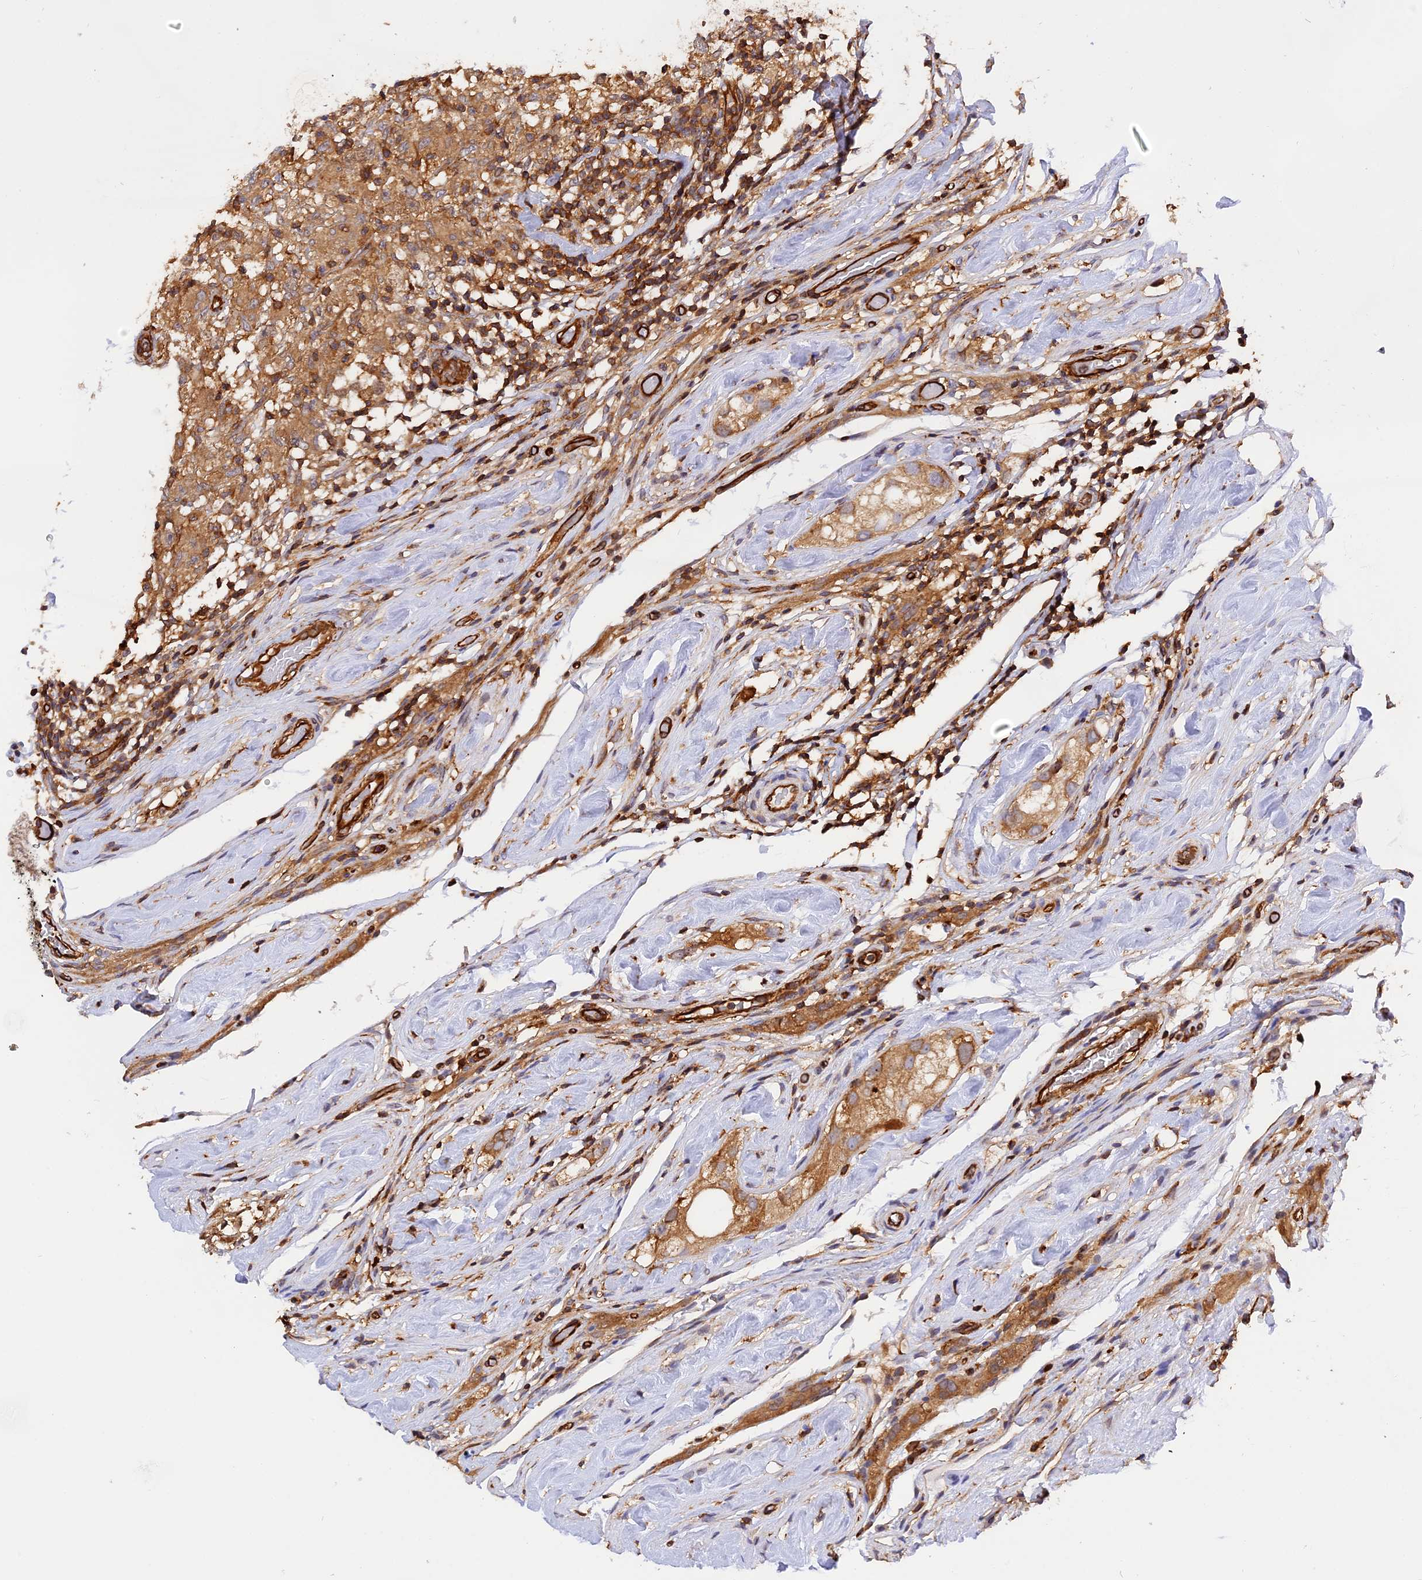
{"staining": {"intensity": "moderate", "quantity": ">75%", "location": "cytoplasmic/membranous"}, "tissue": "testis cancer", "cell_type": "Tumor cells", "image_type": "cancer", "snomed": [{"axis": "morphology", "description": "Seminoma, NOS"}, {"axis": "topography", "description": "Testis"}], "caption": "Approximately >75% of tumor cells in human testis seminoma exhibit moderate cytoplasmic/membranous protein staining as visualized by brown immunohistochemical staining.", "gene": "C5orf22", "patient": {"sex": "male", "age": 46}}